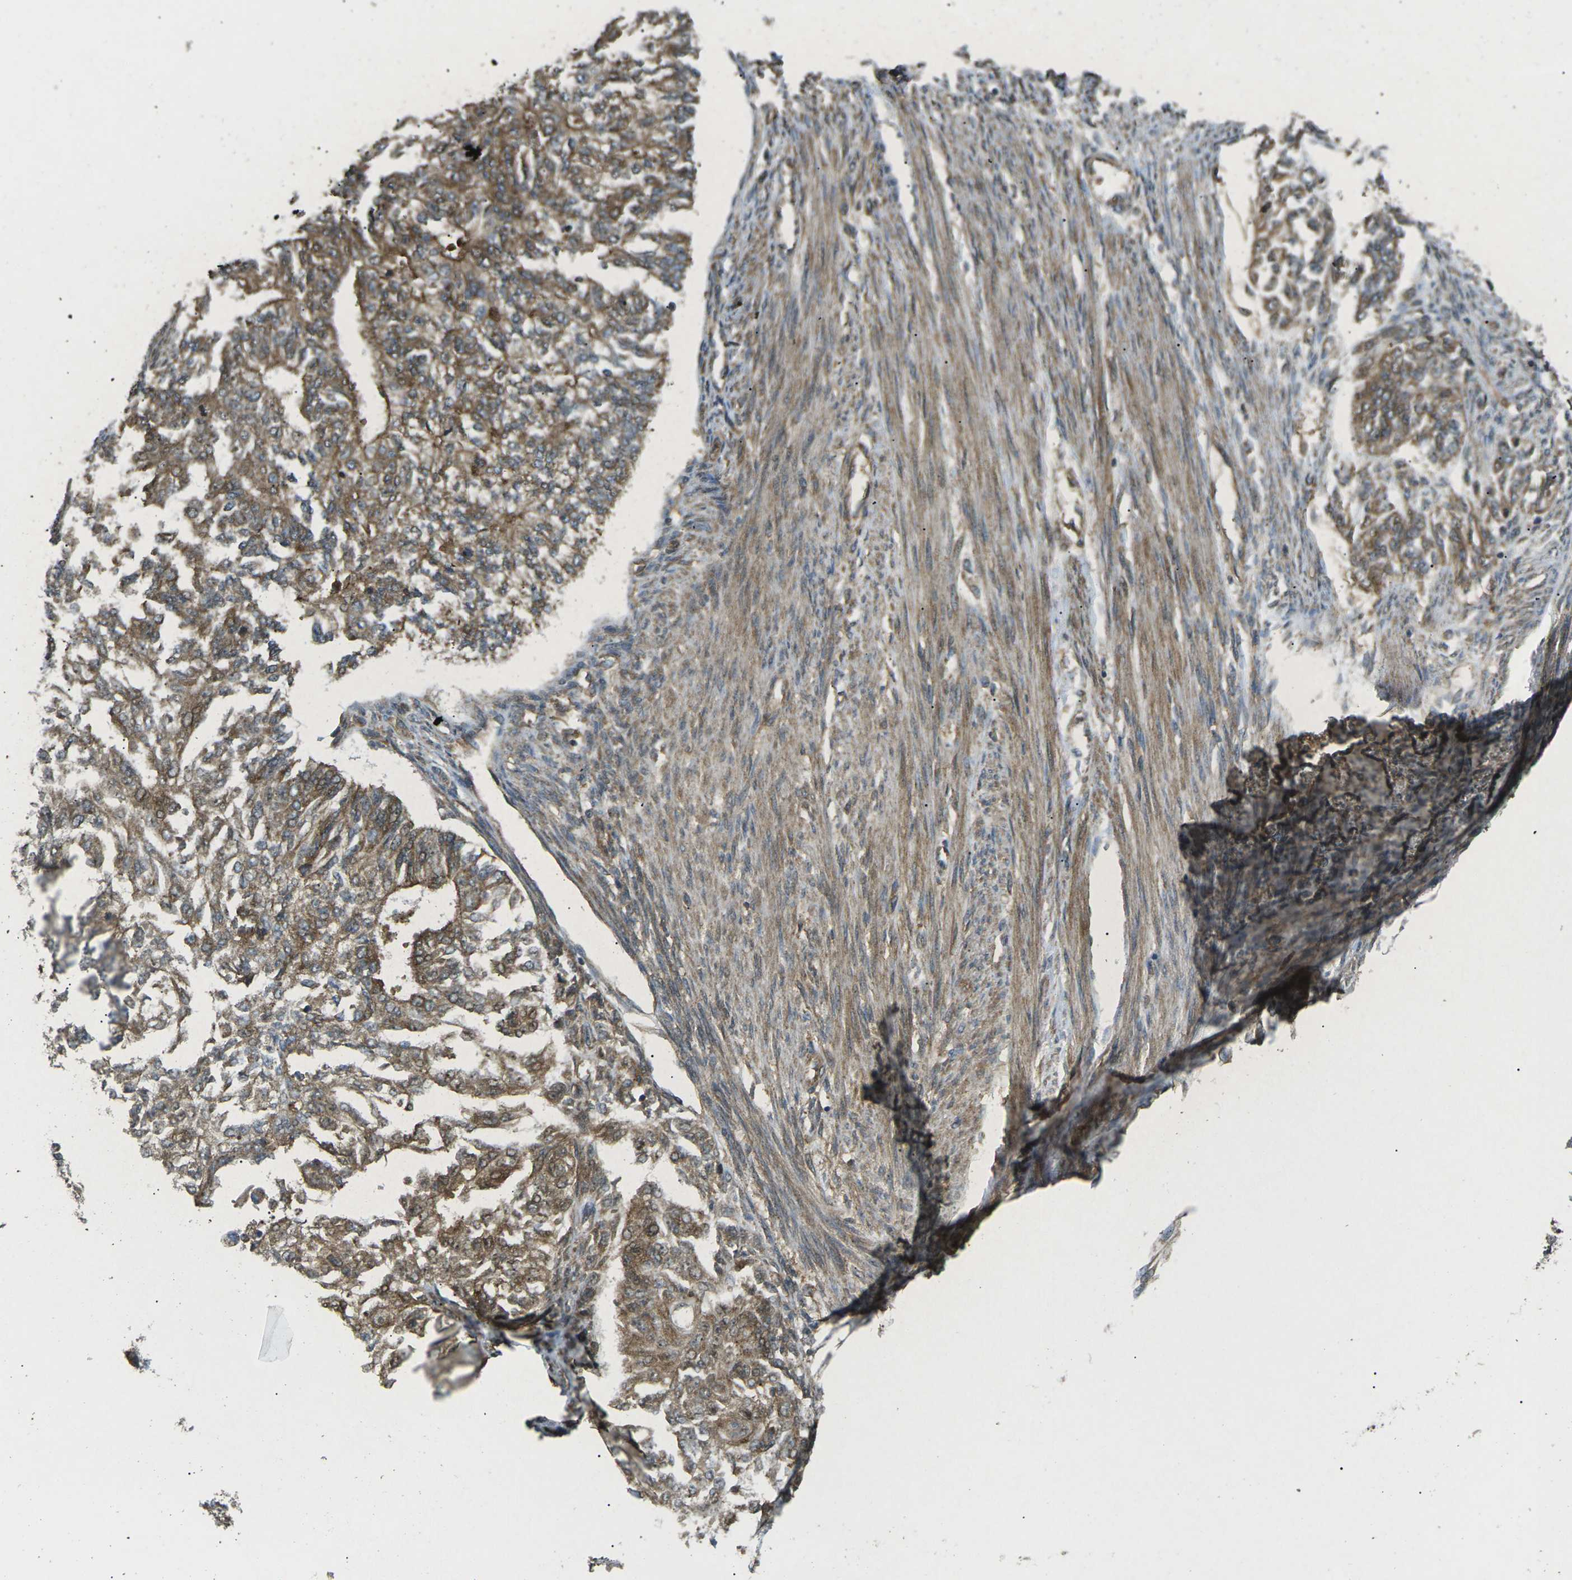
{"staining": {"intensity": "moderate", "quantity": ">75%", "location": "cytoplasmic/membranous"}, "tissue": "endometrial cancer", "cell_type": "Tumor cells", "image_type": "cancer", "snomed": [{"axis": "morphology", "description": "Adenocarcinoma, NOS"}, {"axis": "topography", "description": "Endometrium"}], "caption": "Adenocarcinoma (endometrial) was stained to show a protein in brown. There is medium levels of moderate cytoplasmic/membranous staining in approximately >75% of tumor cells.", "gene": "CHMP3", "patient": {"sex": "female", "age": 32}}